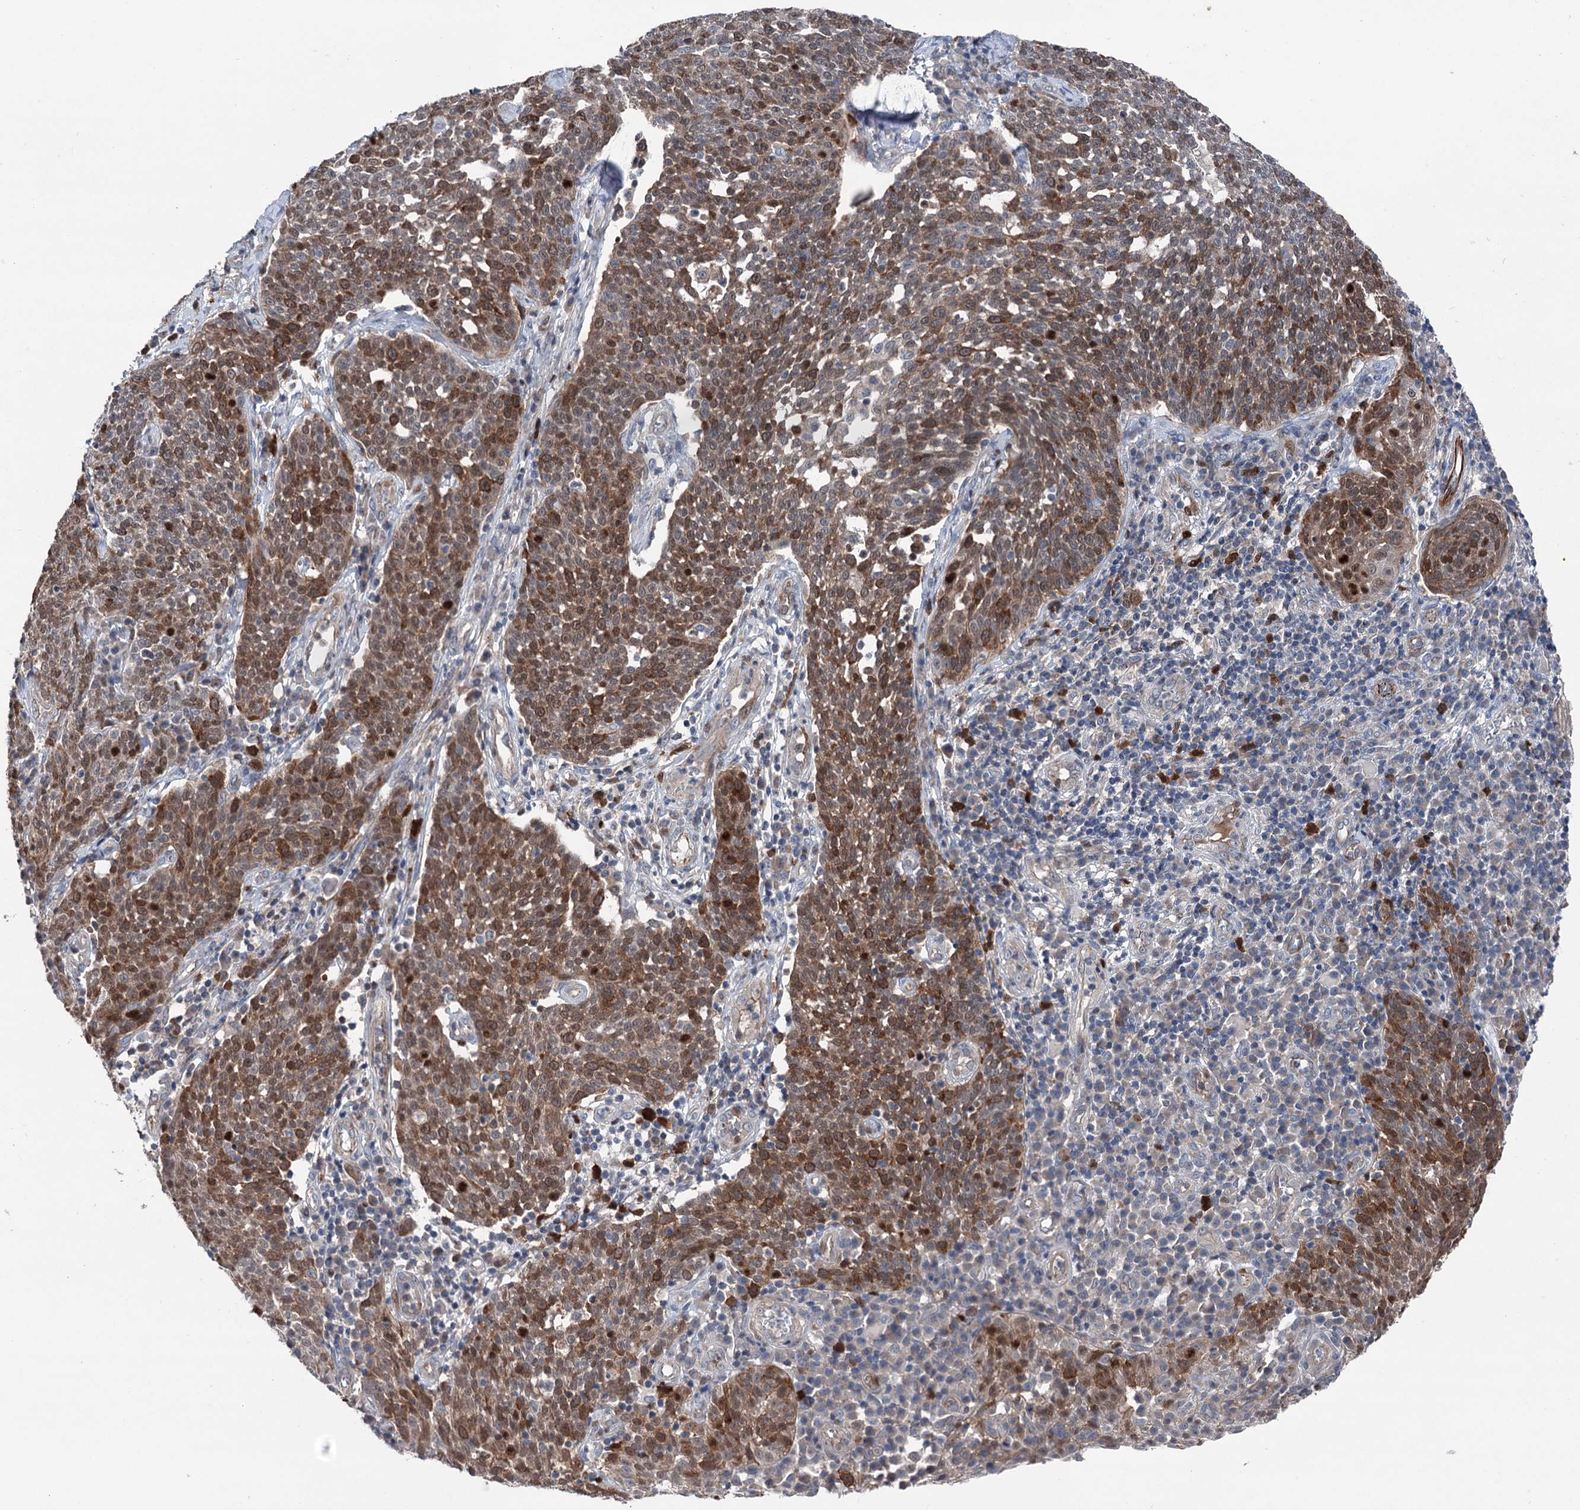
{"staining": {"intensity": "moderate", "quantity": ">75%", "location": "cytoplasmic/membranous,nuclear"}, "tissue": "cervical cancer", "cell_type": "Tumor cells", "image_type": "cancer", "snomed": [{"axis": "morphology", "description": "Squamous cell carcinoma, NOS"}, {"axis": "topography", "description": "Cervix"}], "caption": "Immunohistochemical staining of human cervical cancer reveals medium levels of moderate cytoplasmic/membranous and nuclear protein positivity in approximately >75% of tumor cells. (DAB = brown stain, brightfield microscopy at high magnification).", "gene": "NCAPD2", "patient": {"sex": "female", "age": 34}}